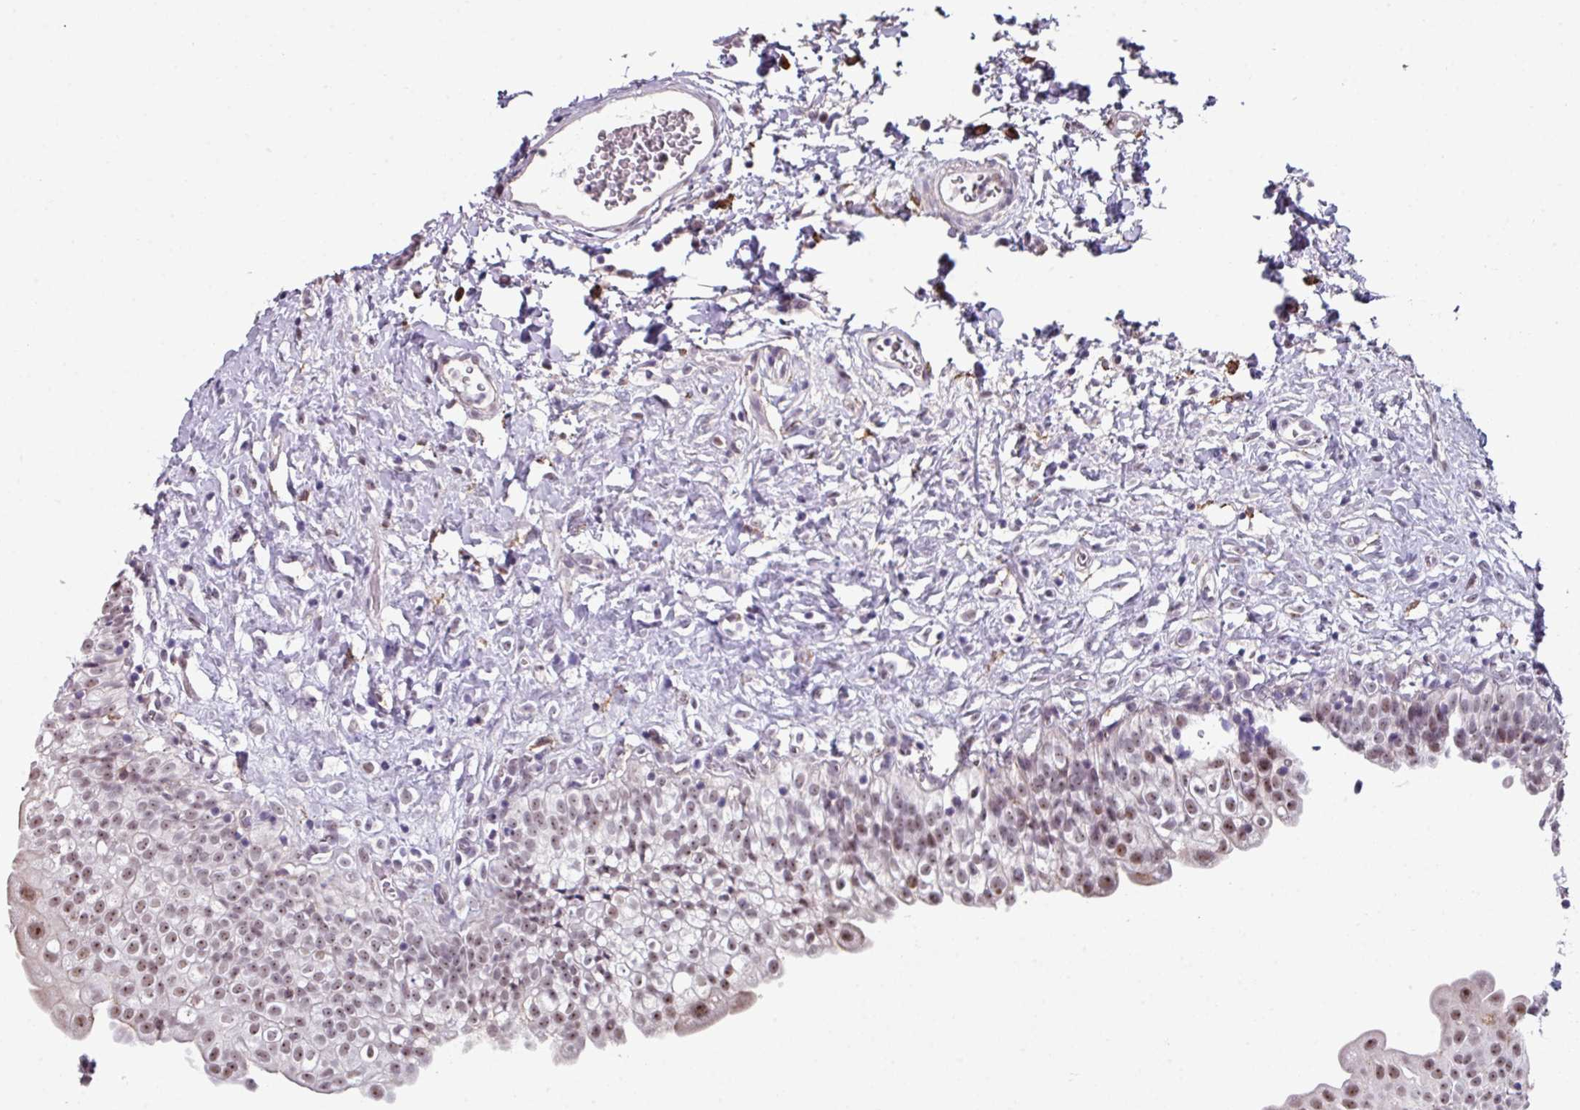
{"staining": {"intensity": "moderate", "quantity": "25%-75%", "location": "nuclear"}, "tissue": "urinary bladder", "cell_type": "Urothelial cells", "image_type": "normal", "snomed": [{"axis": "morphology", "description": "Normal tissue, NOS"}, {"axis": "topography", "description": "Urinary bladder"}], "caption": "Urinary bladder was stained to show a protein in brown. There is medium levels of moderate nuclear expression in about 25%-75% of urothelial cells. Using DAB (3,3'-diaminobenzidine) (brown) and hematoxylin (blue) stains, captured at high magnification using brightfield microscopy.", "gene": "BMS1", "patient": {"sex": "male", "age": 51}}